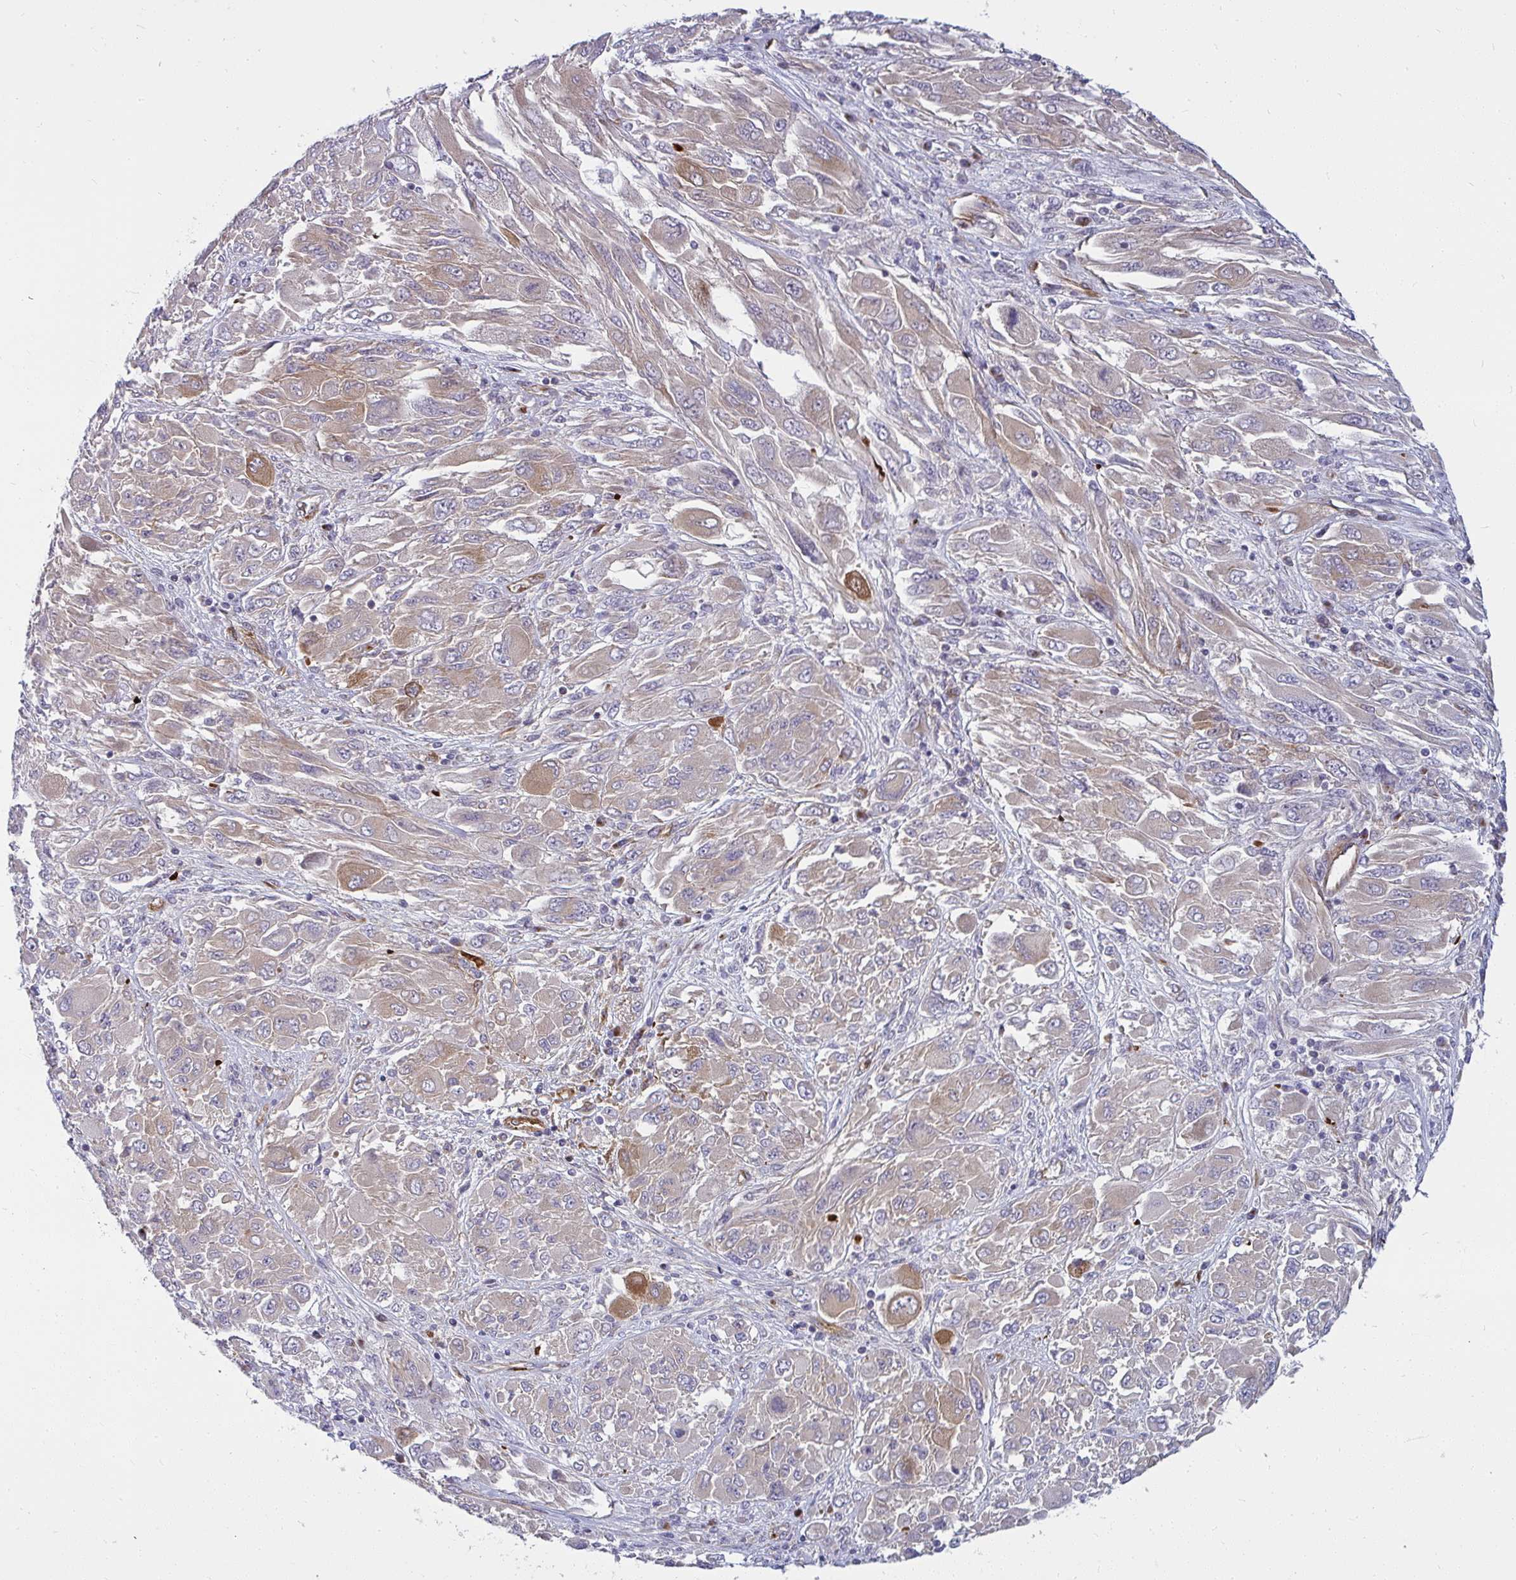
{"staining": {"intensity": "weak", "quantity": "25%-75%", "location": "cytoplasmic/membranous"}, "tissue": "melanoma", "cell_type": "Tumor cells", "image_type": "cancer", "snomed": [{"axis": "morphology", "description": "Malignant melanoma, NOS"}, {"axis": "topography", "description": "Skin"}], "caption": "The image displays immunohistochemical staining of malignant melanoma. There is weak cytoplasmic/membranous positivity is present in approximately 25%-75% of tumor cells.", "gene": "IFIT3", "patient": {"sex": "female", "age": 91}}